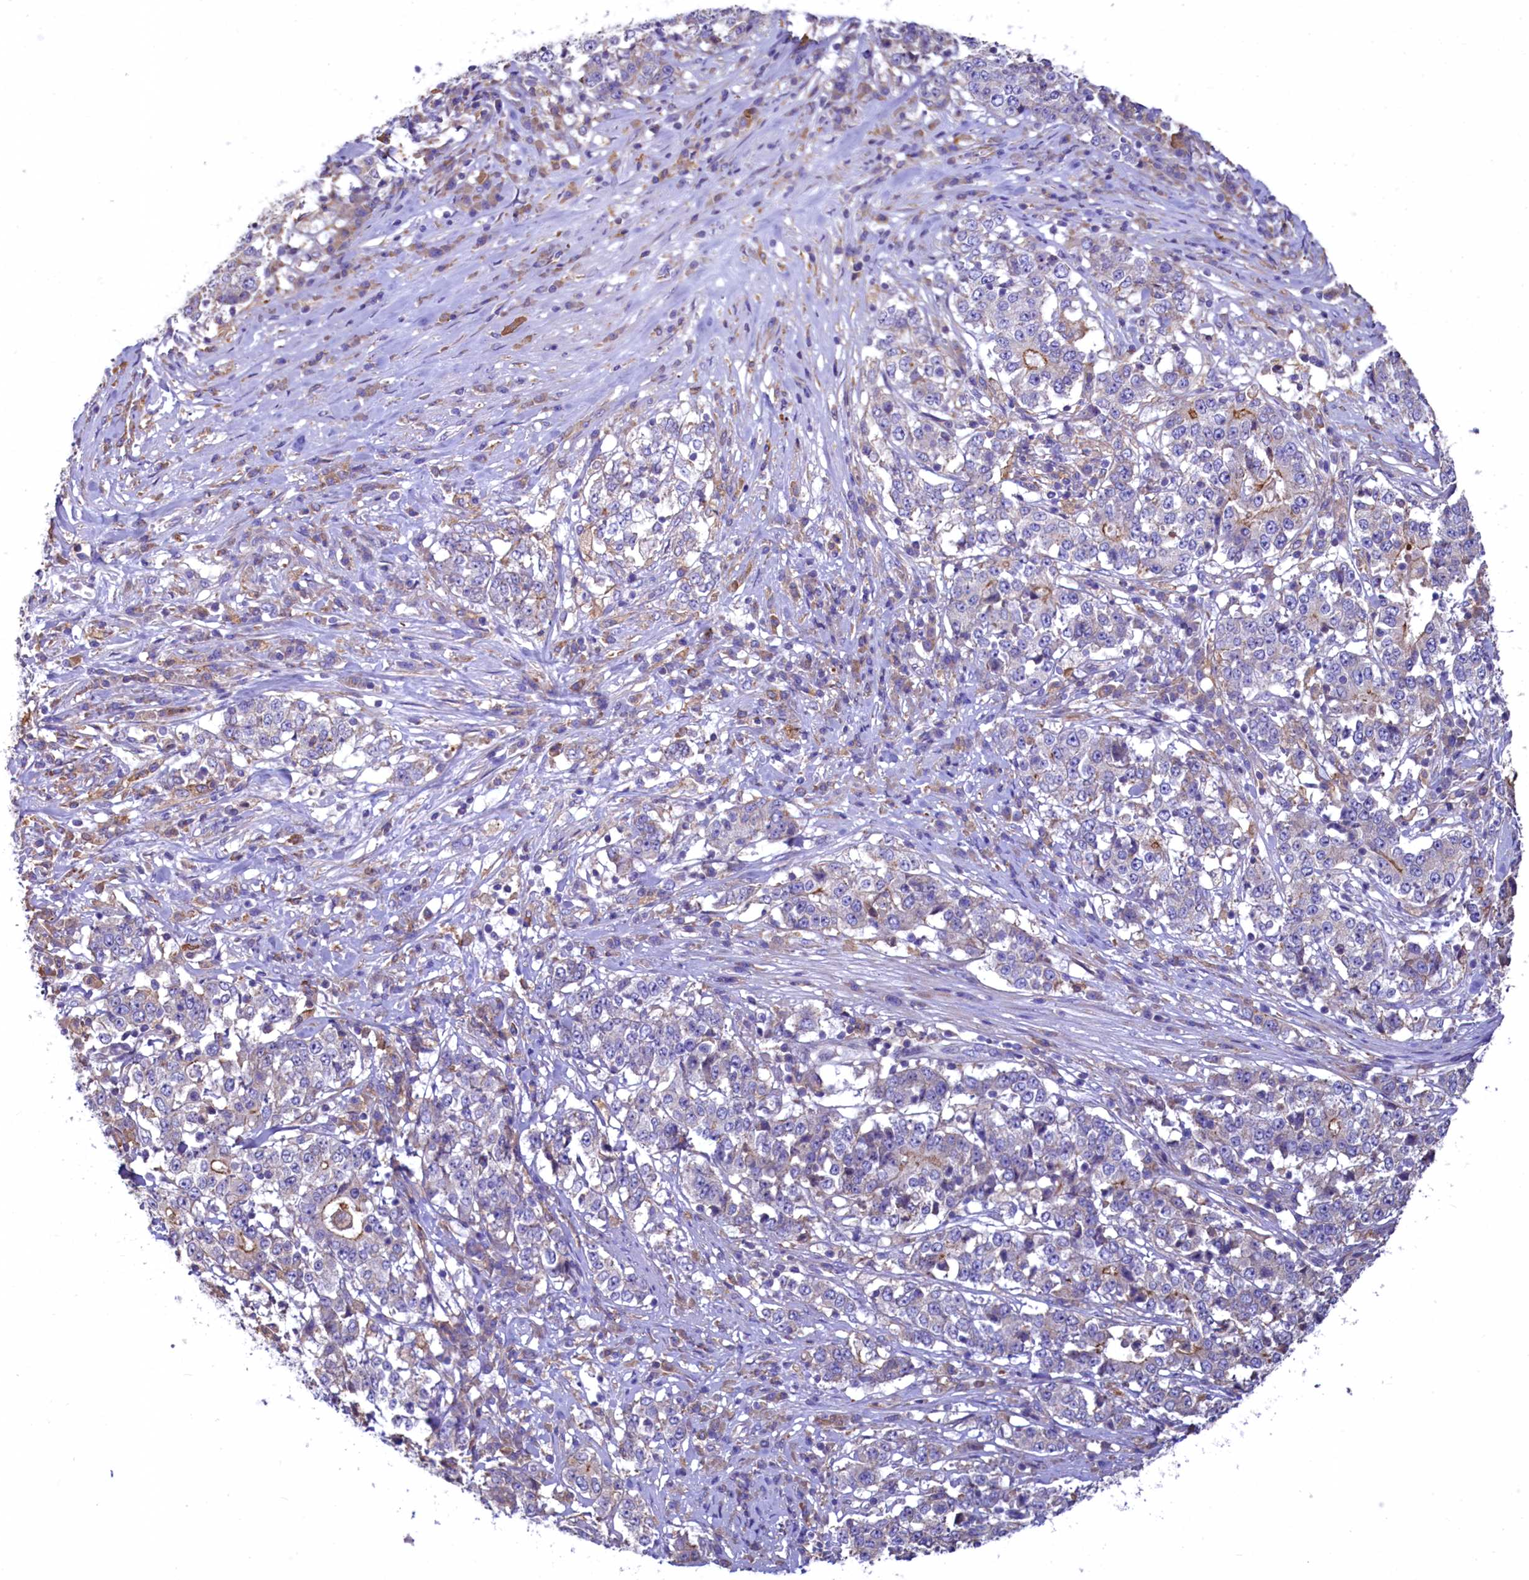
{"staining": {"intensity": "negative", "quantity": "none", "location": "none"}, "tissue": "stomach cancer", "cell_type": "Tumor cells", "image_type": "cancer", "snomed": [{"axis": "morphology", "description": "Adenocarcinoma, NOS"}, {"axis": "topography", "description": "Stomach"}], "caption": "Tumor cells show no significant protein positivity in stomach adenocarcinoma.", "gene": "HPS6", "patient": {"sex": "male", "age": 59}}